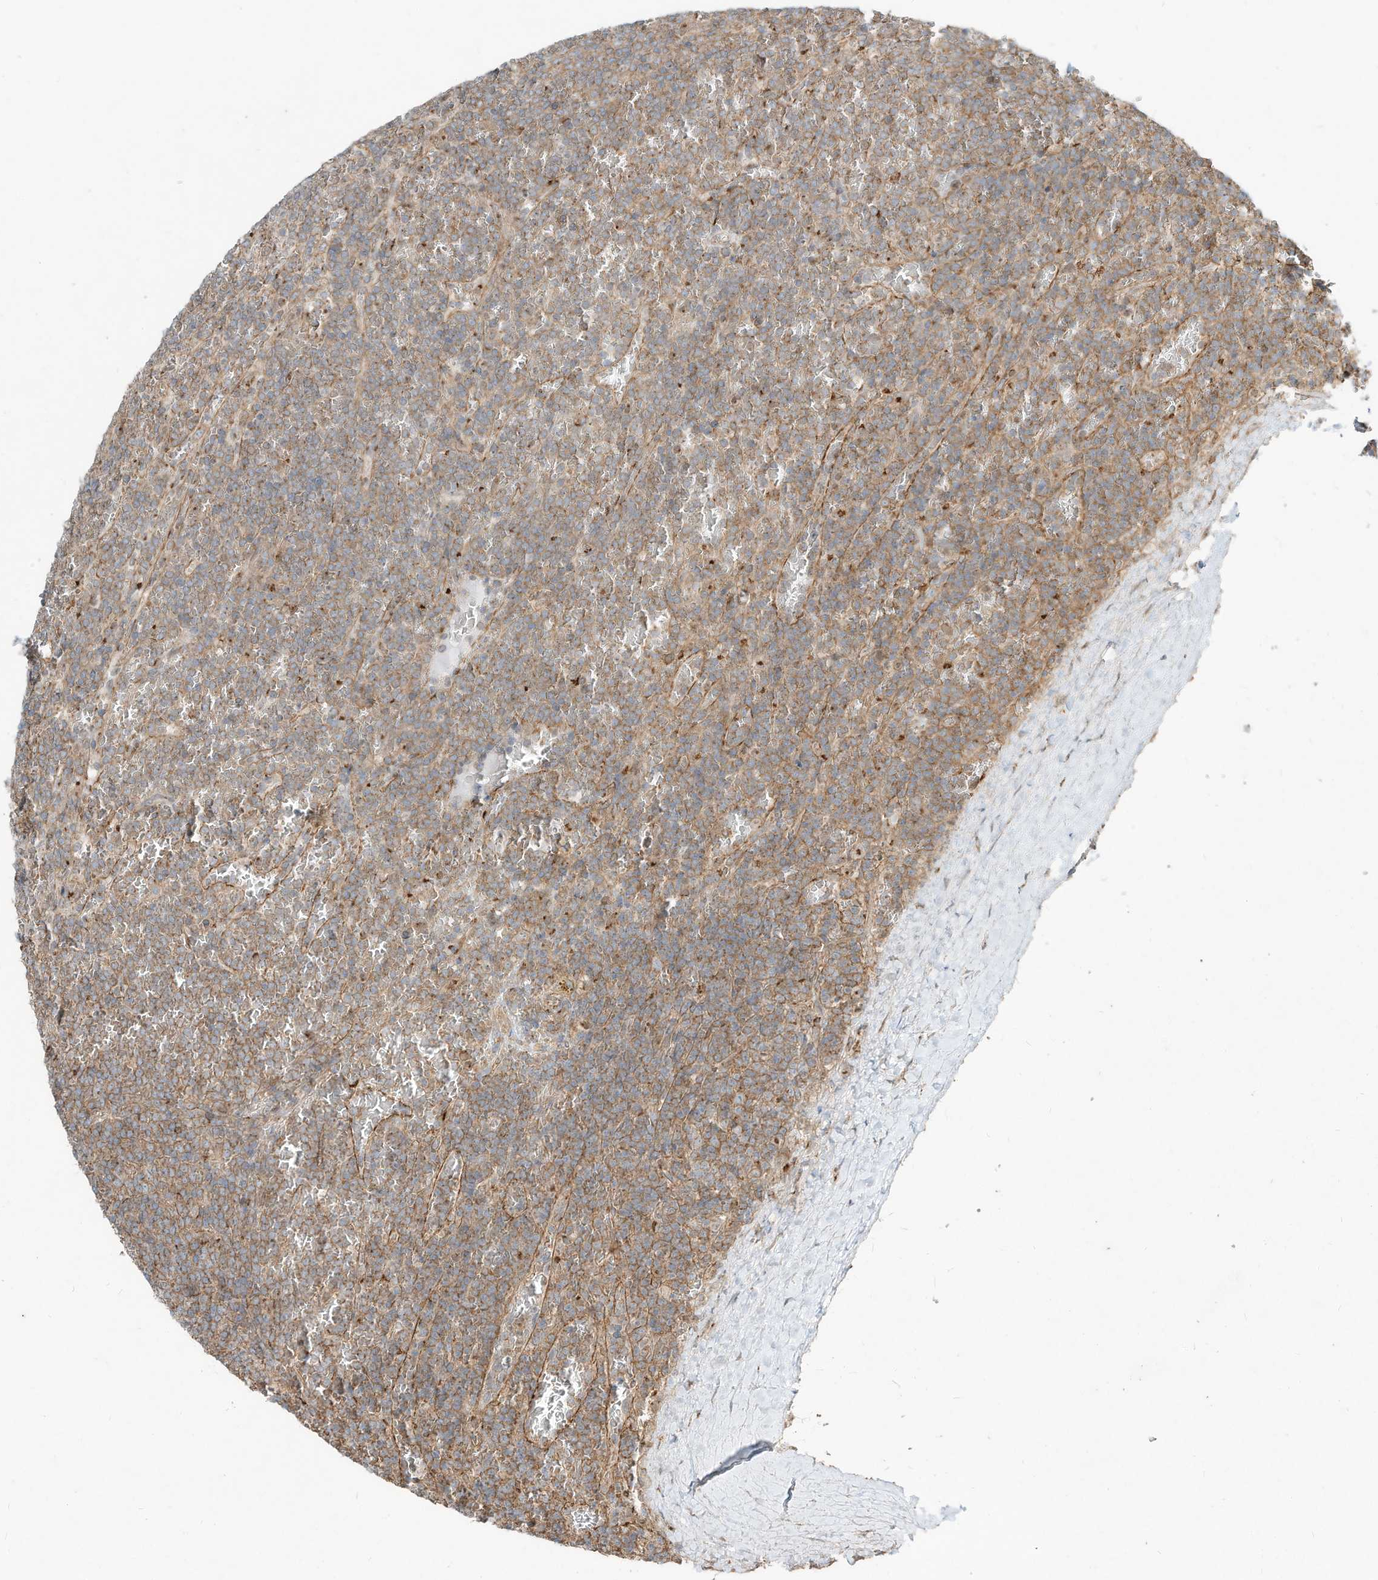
{"staining": {"intensity": "moderate", "quantity": ">75%", "location": "cytoplasmic/membranous"}, "tissue": "lymphoma", "cell_type": "Tumor cells", "image_type": "cancer", "snomed": [{"axis": "morphology", "description": "Malignant lymphoma, non-Hodgkin's type, Low grade"}, {"axis": "topography", "description": "Spleen"}], "caption": "Protein expression analysis of human lymphoma reveals moderate cytoplasmic/membranous staining in approximately >75% of tumor cells.", "gene": "CUX1", "patient": {"sex": "female", "age": 19}}